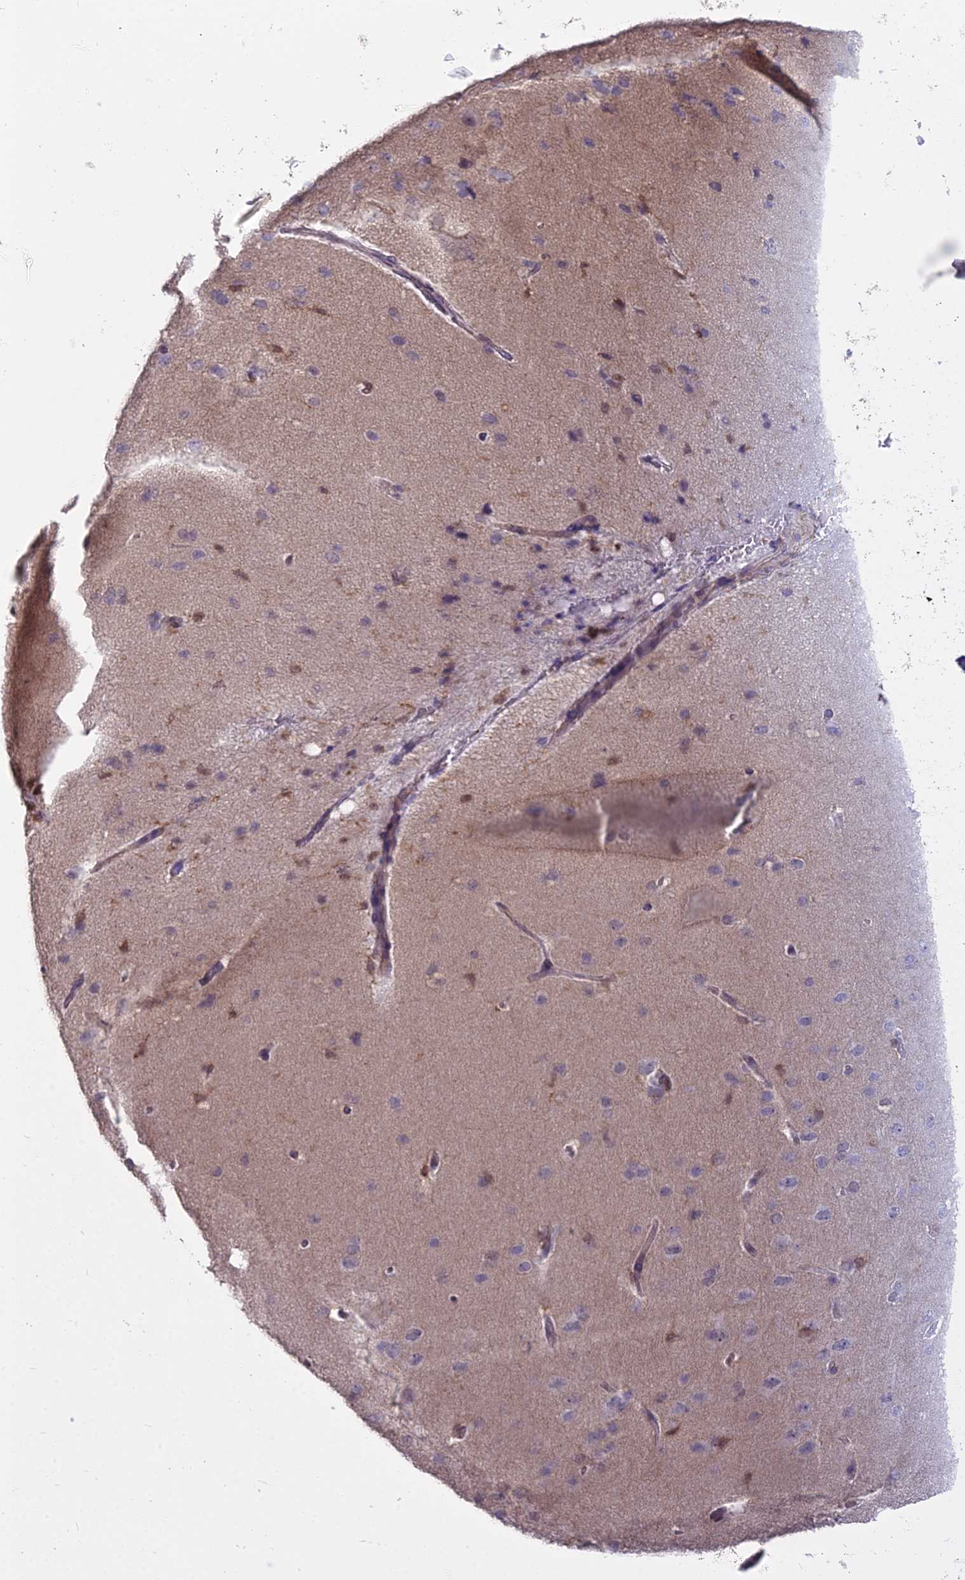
{"staining": {"intensity": "weak", "quantity": "25%-75%", "location": "cytoplasmic/membranous"}, "tissue": "cerebral cortex", "cell_type": "Endothelial cells", "image_type": "normal", "snomed": [{"axis": "morphology", "description": "Normal tissue, NOS"}, {"axis": "topography", "description": "Cerebral cortex"}], "caption": "Brown immunohistochemical staining in unremarkable human cerebral cortex shows weak cytoplasmic/membranous staining in about 25%-75% of endothelial cells.", "gene": "BLNK", "patient": {"sex": "male", "age": 62}}